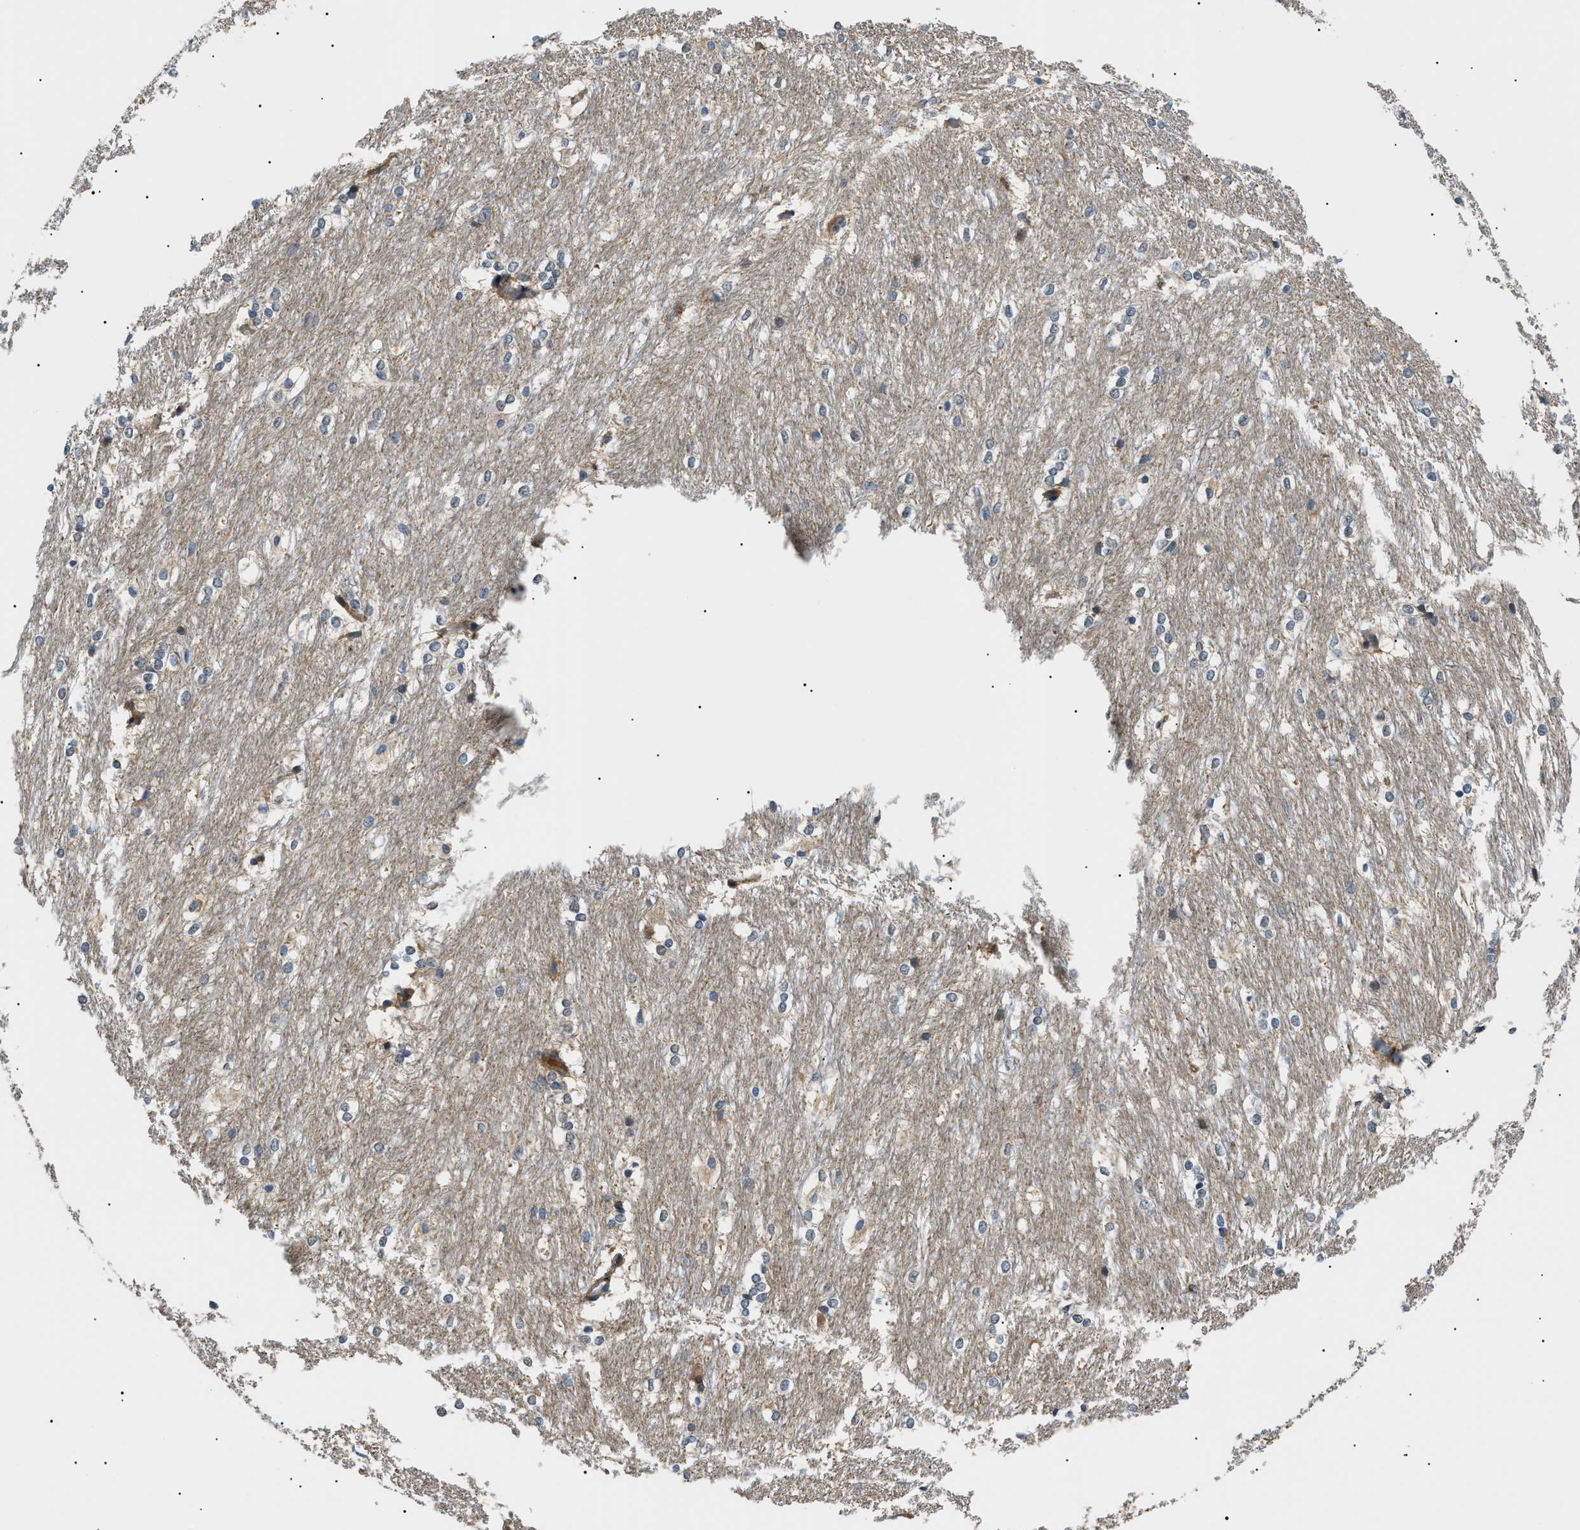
{"staining": {"intensity": "moderate", "quantity": "<25%", "location": "cytoplasmic/membranous"}, "tissue": "caudate", "cell_type": "Glial cells", "image_type": "normal", "snomed": [{"axis": "morphology", "description": "Normal tissue, NOS"}, {"axis": "topography", "description": "Lateral ventricle wall"}], "caption": "Immunohistochemical staining of benign human caudate displays moderate cytoplasmic/membranous protein expression in about <25% of glial cells. Ihc stains the protein in brown and the nuclei are stained blue.", "gene": "SRPK1", "patient": {"sex": "female", "age": 19}}